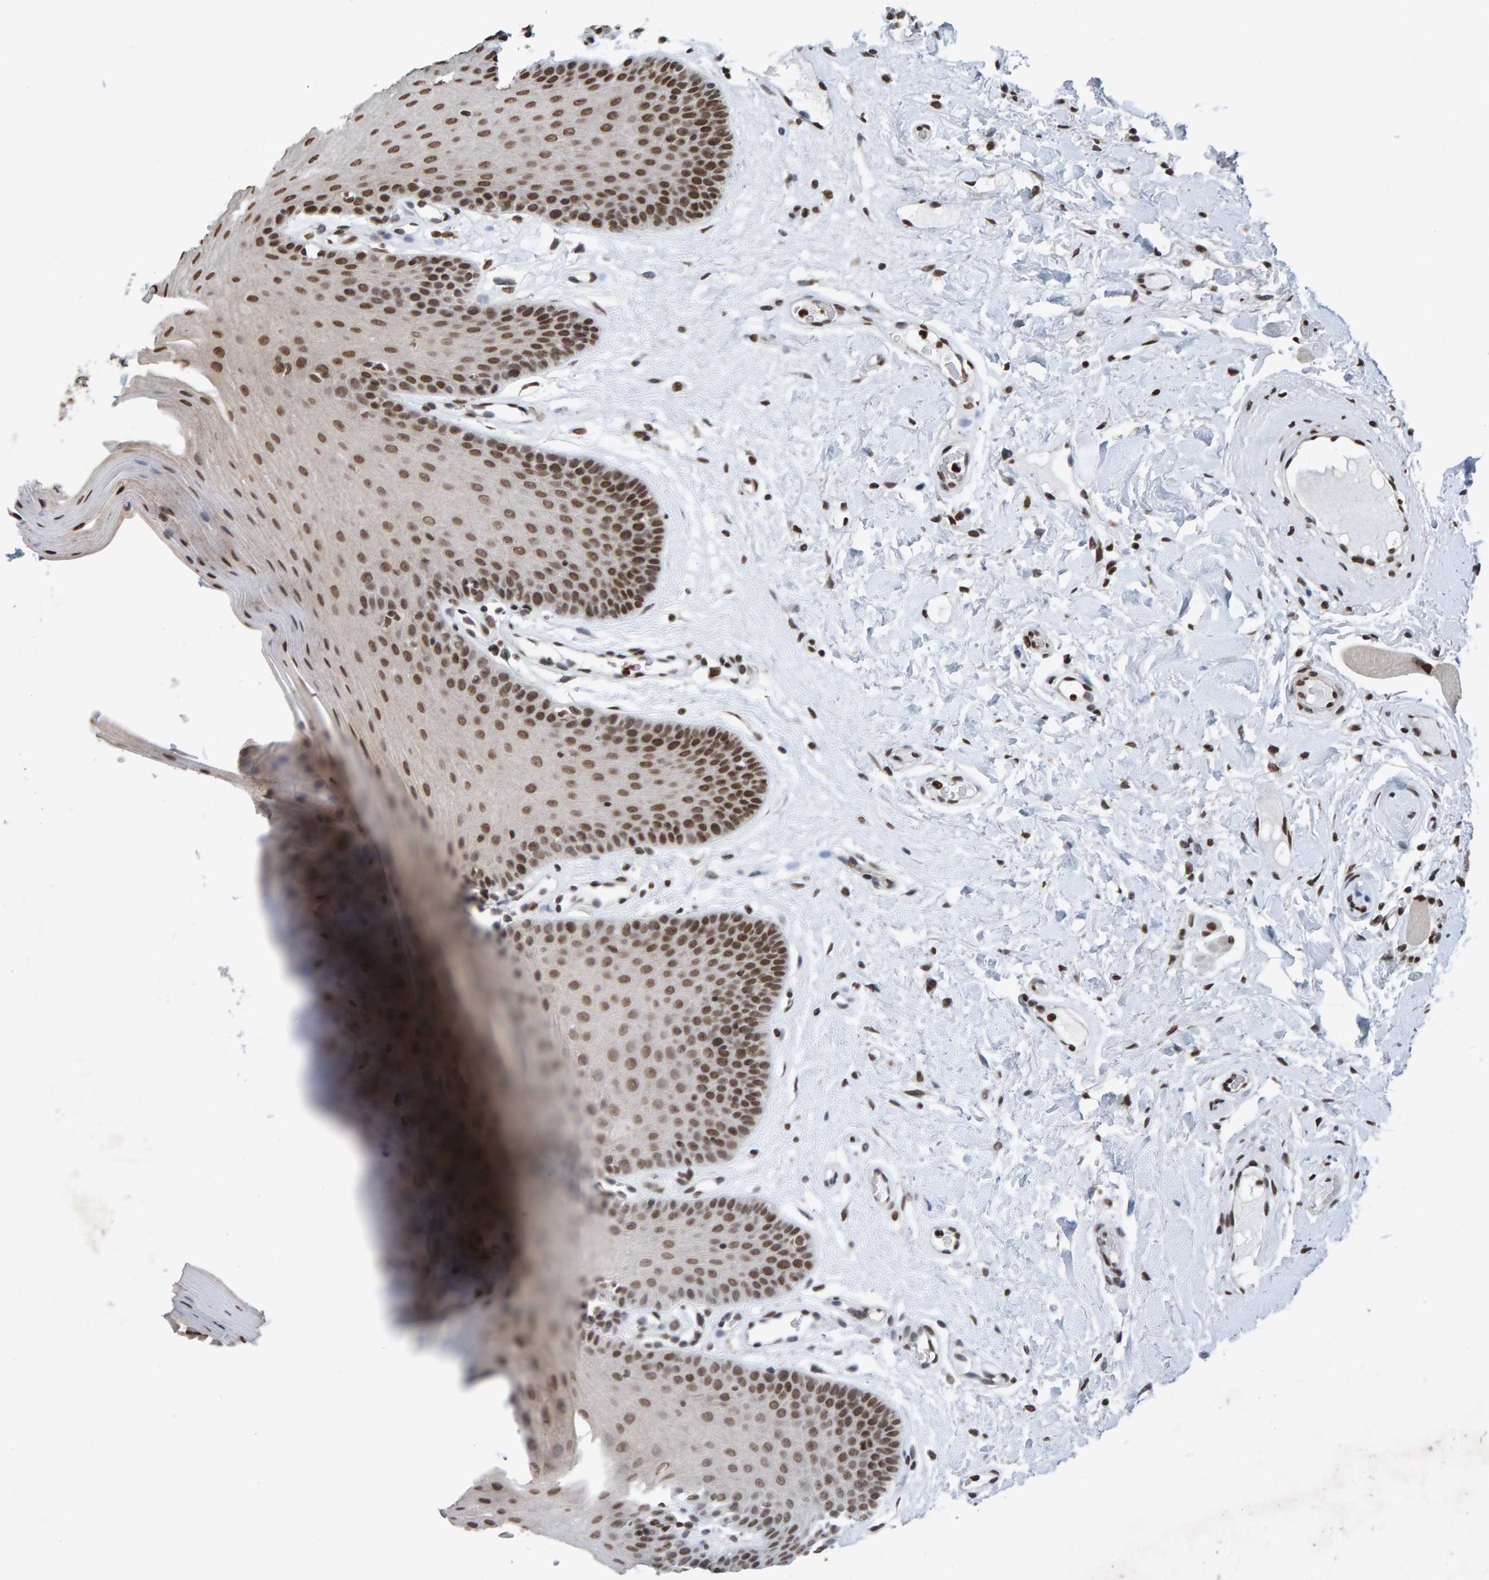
{"staining": {"intensity": "moderate", "quantity": ">75%", "location": "nuclear"}, "tissue": "oral mucosa", "cell_type": "Squamous epithelial cells", "image_type": "normal", "snomed": [{"axis": "morphology", "description": "Normal tissue, NOS"}, {"axis": "morphology", "description": "Squamous cell carcinoma, NOS"}, {"axis": "topography", "description": "Skeletal muscle"}, {"axis": "topography", "description": "Adipose tissue"}, {"axis": "topography", "description": "Vascular tissue"}, {"axis": "topography", "description": "Oral tissue"}, {"axis": "topography", "description": "Peripheral nerve tissue"}, {"axis": "topography", "description": "Head-Neck"}], "caption": "A medium amount of moderate nuclear staining is present in approximately >75% of squamous epithelial cells in normal oral mucosa.", "gene": "H2AZ1", "patient": {"sex": "male", "age": 71}}